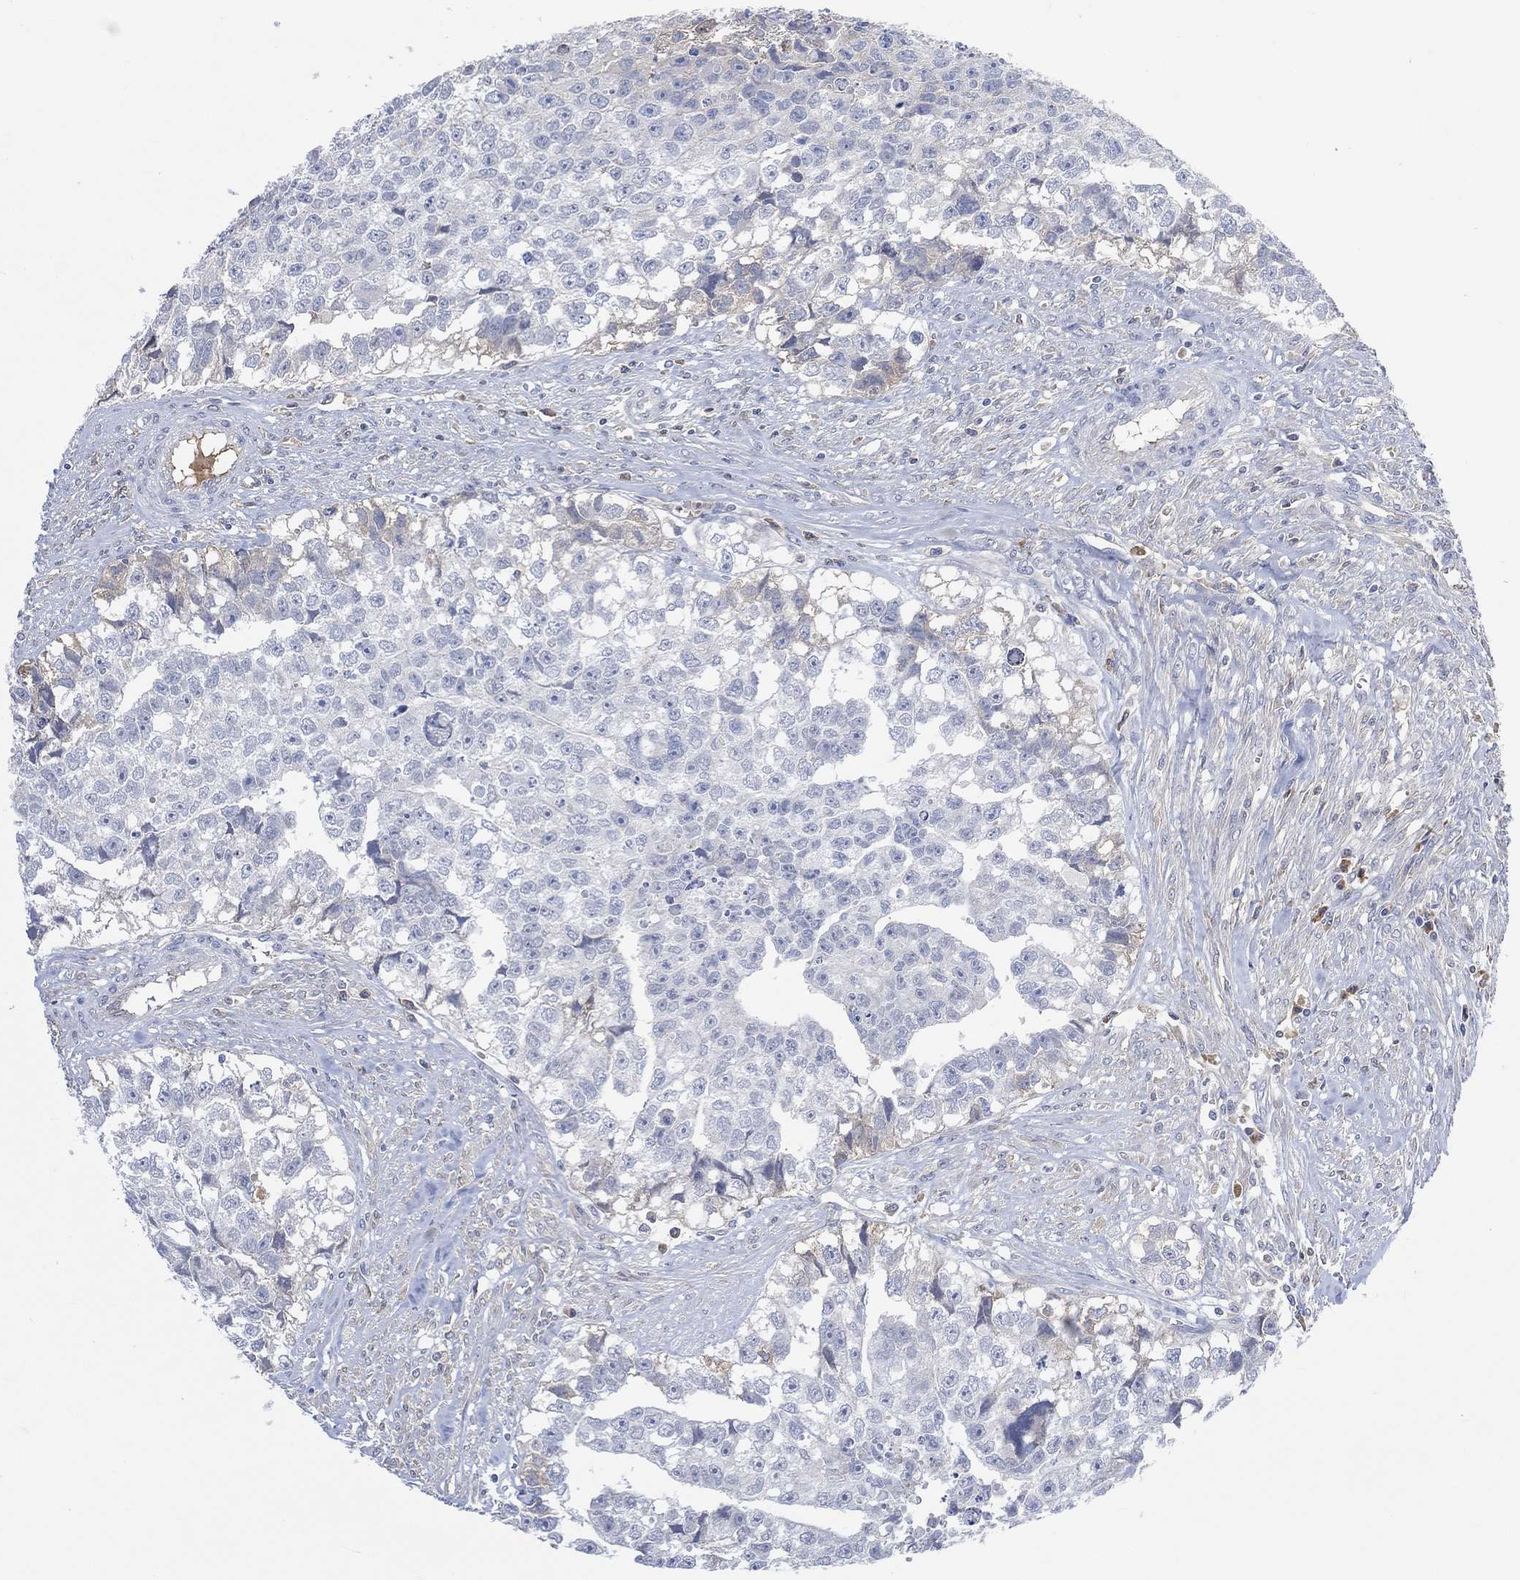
{"staining": {"intensity": "negative", "quantity": "none", "location": "none"}, "tissue": "testis cancer", "cell_type": "Tumor cells", "image_type": "cancer", "snomed": [{"axis": "morphology", "description": "Carcinoma, Embryonal, NOS"}, {"axis": "morphology", "description": "Teratoma, malignant, NOS"}, {"axis": "topography", "description": "Testis"}], "caption": "This is an IHC image of human testis cancer. There is no expression in tumor cells.", "gene": "MSTN", "patient": {"sex": "male", "age": 44}}